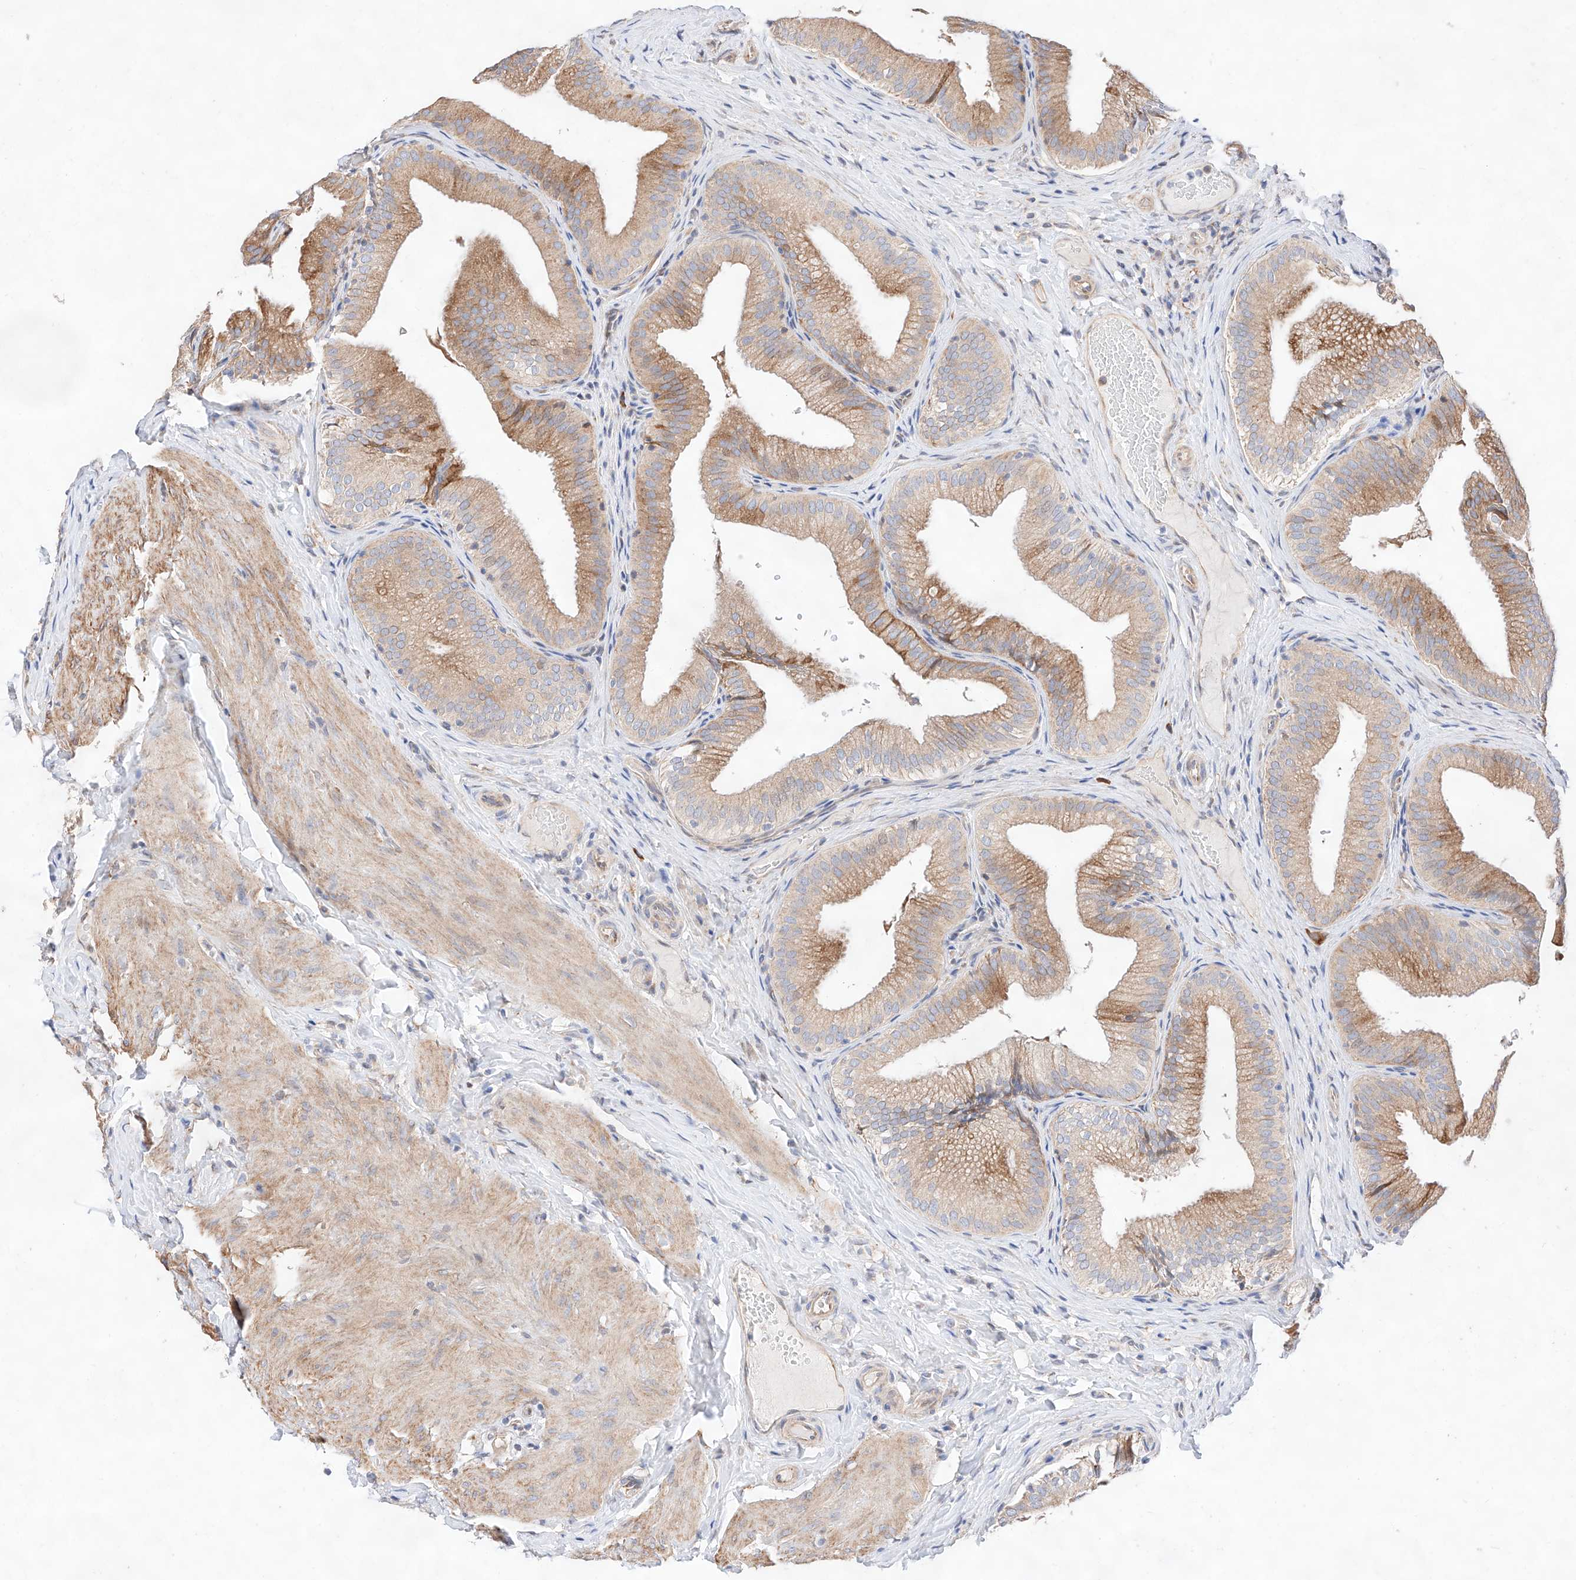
{"staining": {"intensity": "moderate", "quantity": ">75%", "location": "cytoplasmic/membranous"}, "tissue": "gallbladder", "cell_type": "Glandular cells", "image_type": "normal", "snomed": [{"axis": "morphology", "description": "Normal tissue, NOS"}, {"axis": "topography", "description": "Gallbladder"}], "caption": "A medium amount of moderate cytoplasmic/membranous expression is identified in about >75% of glandular cells in benign gallbladder.", "gene": "ATP9B", "patient": {"sex": "female", "age": 30}}